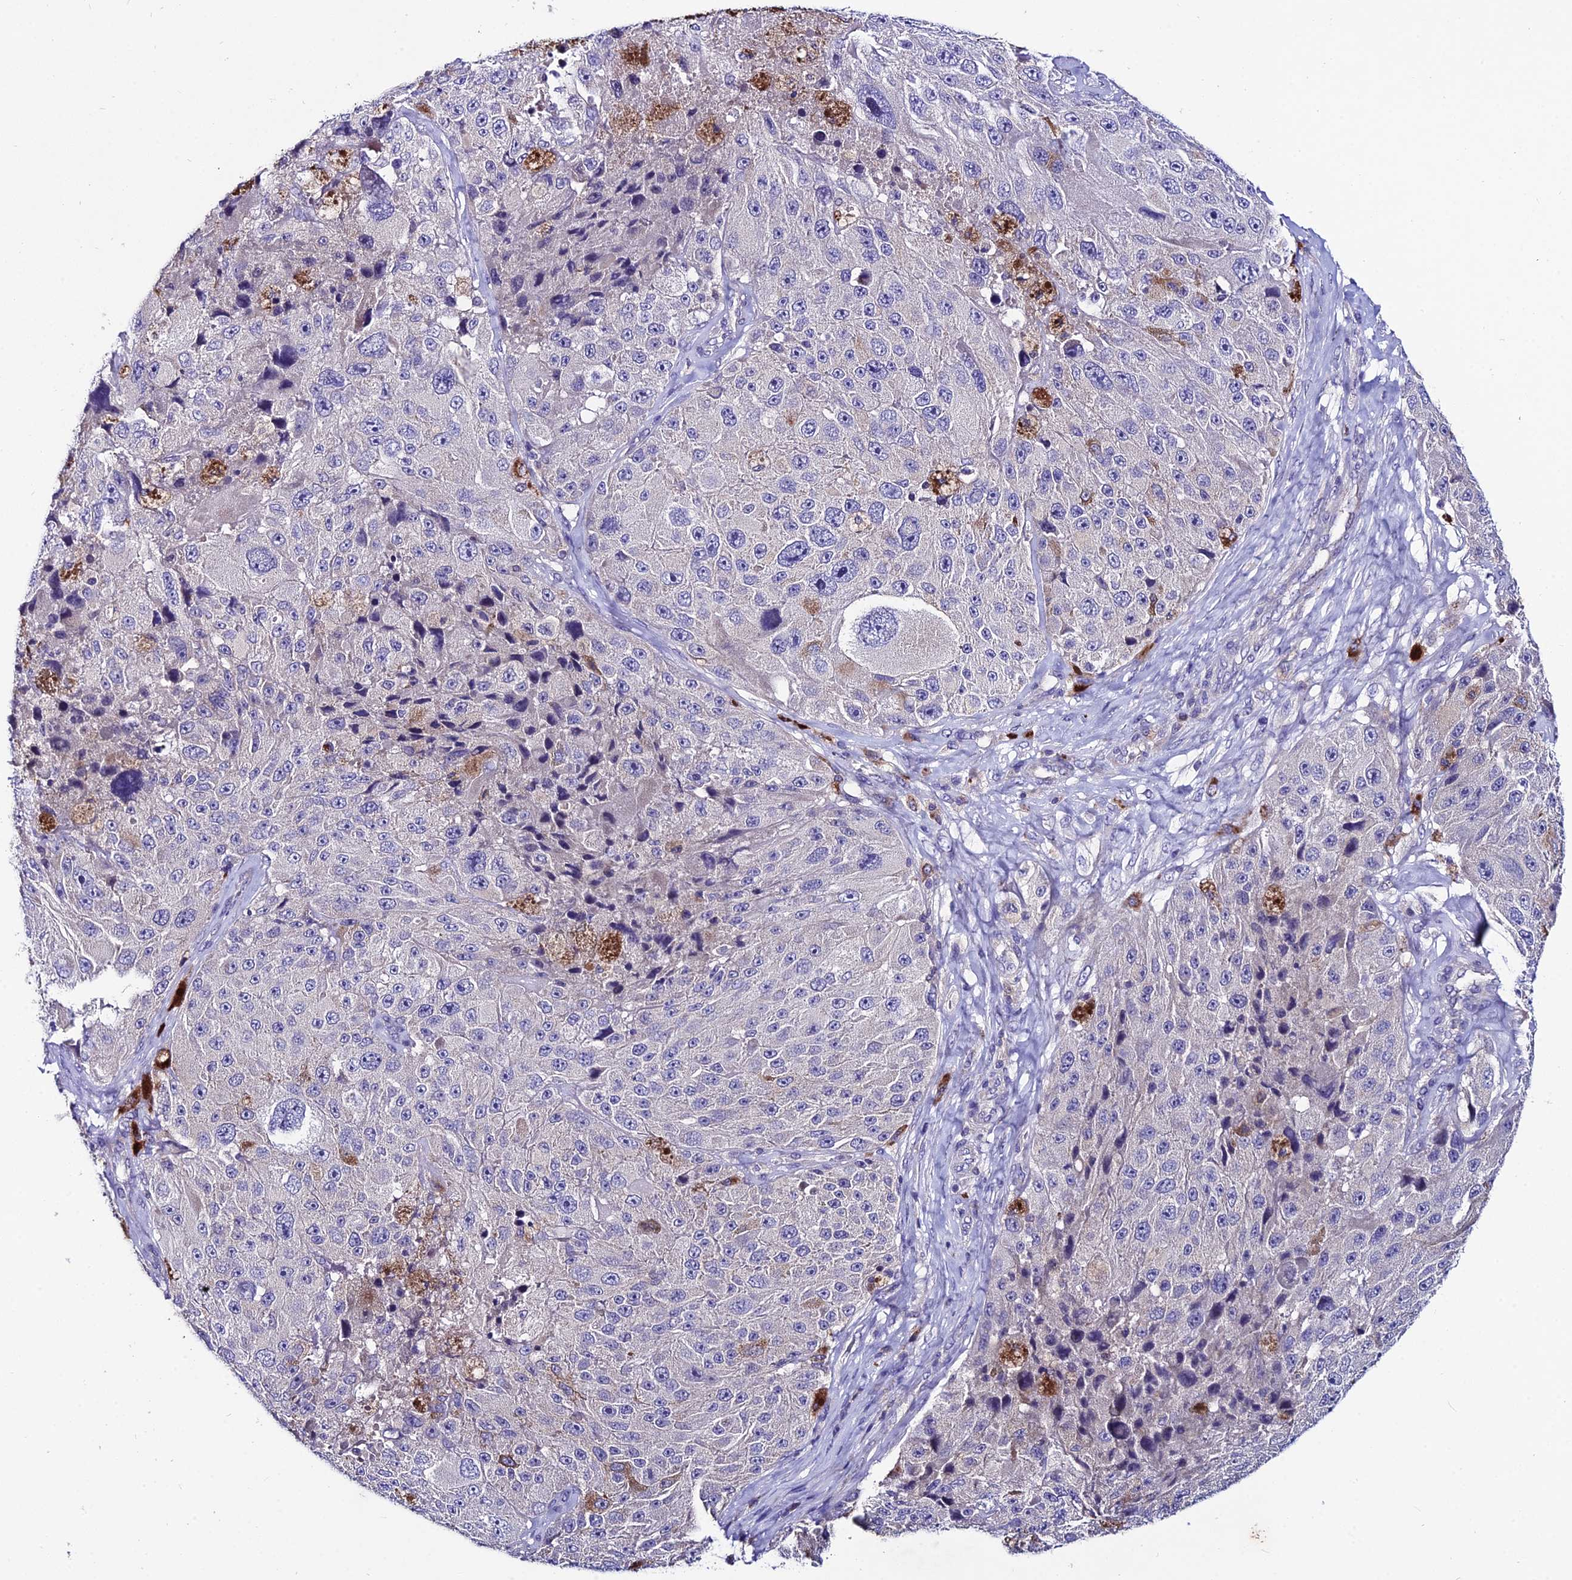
{"staining": {"intensity": "negative", "quantity": "none", "location": "none"}, "tissue": "melanoma", "cell_type": "Tumor cells", "image_type": "cancer", "snomed": [{"axis": "morphology", "description": "Malignant melanoma, Metastatic site"}, {"axis": "topography", "description": "Lymph node"}], "caption": "This is an immunohistochemistry (IHC) micrograph of human malignant melanoma (metastatic site). There is no positivity in tumor cells.", "gene": "LGALS7", "patient": {"sex": "male", "age": 62}}